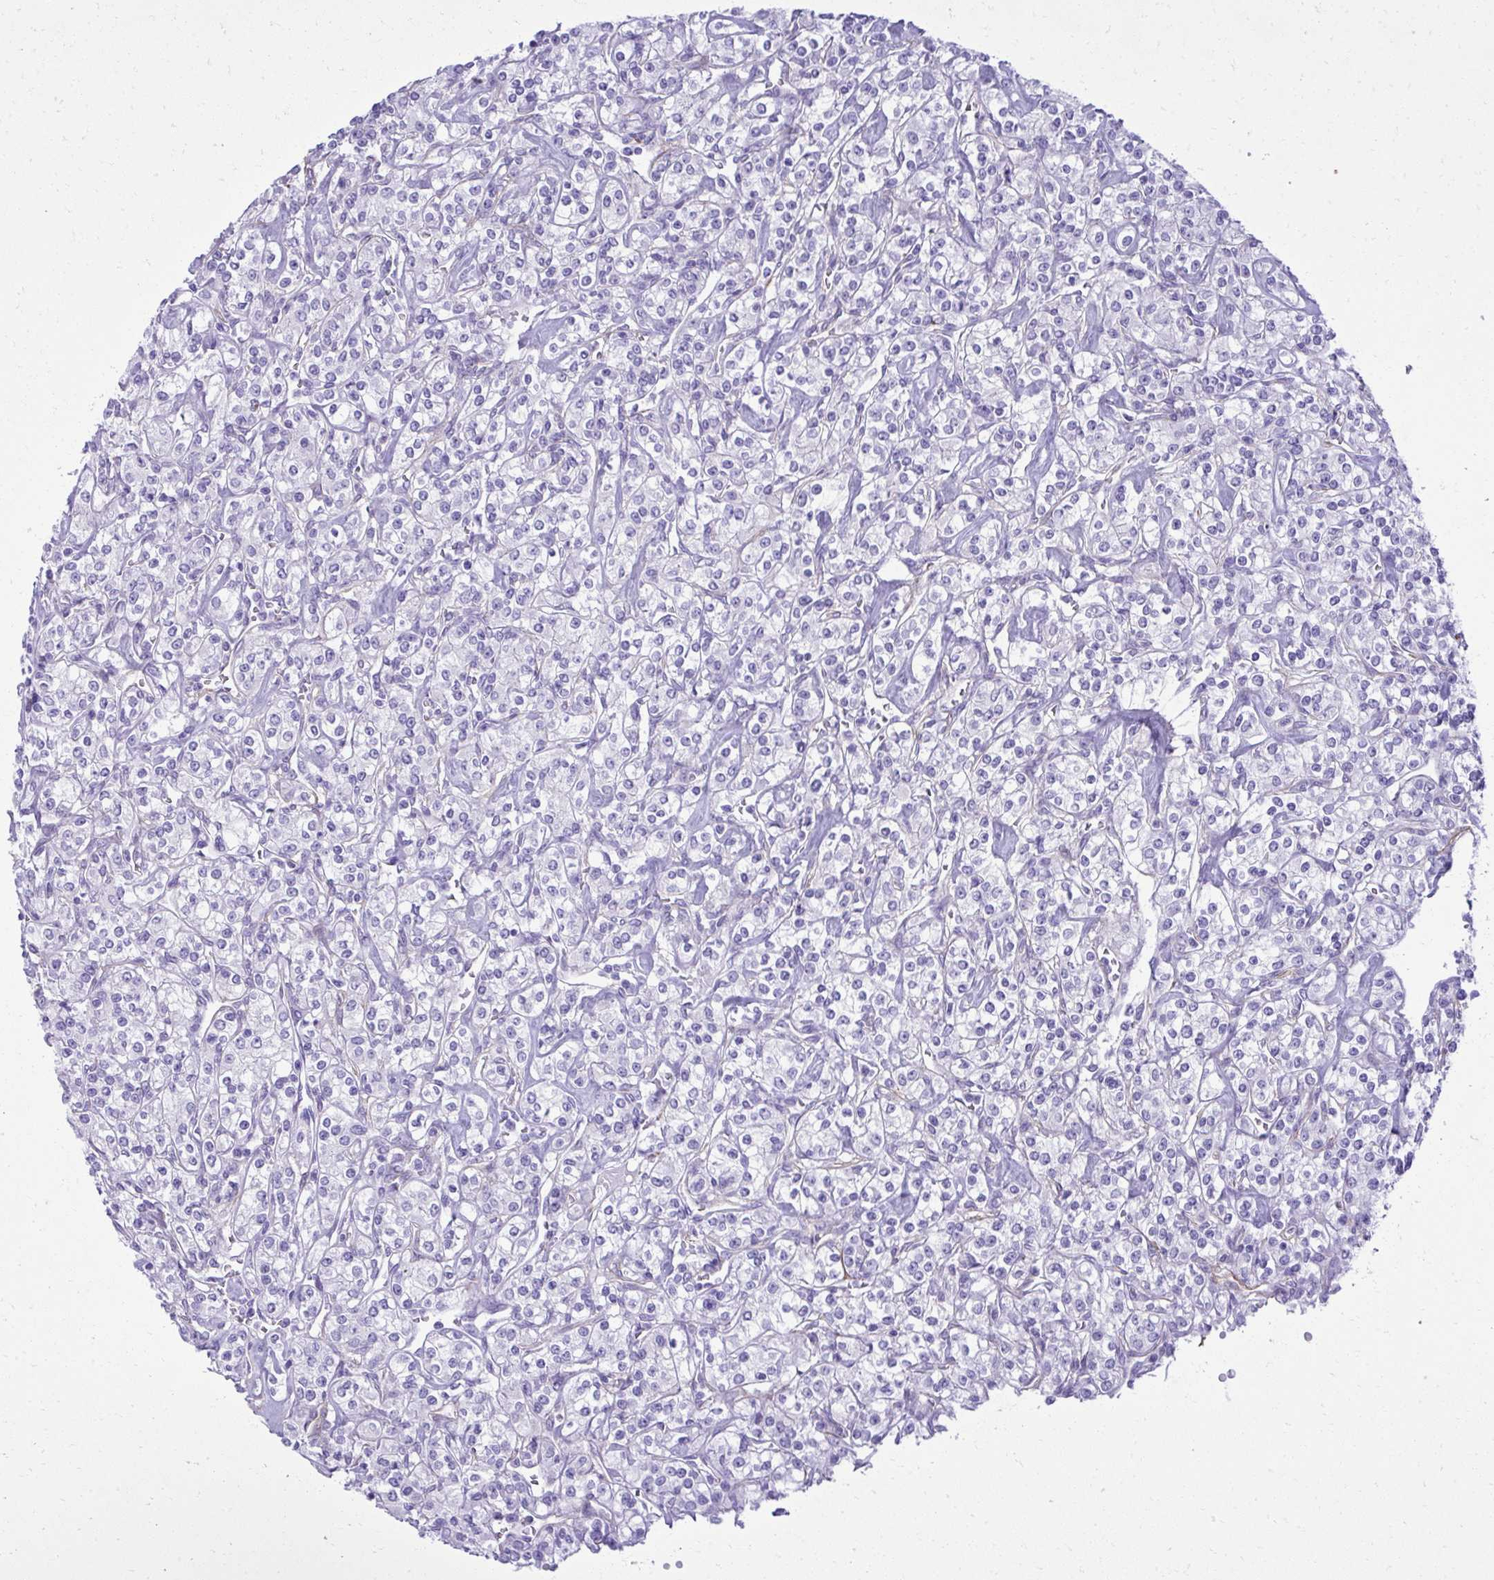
{"staining": {"intensity": "negative", "quantity": "none", "location": "none"}, "tissue": "renal cancer", "cell_type": "Tumor cells", "image_type": "cancer", "snomed": [{"axis": "morphology", "description": "Adenocarcinoma, NOS"}, {"axis": "topography", "description": "Kidney"}], "caption": "Immunohistochemical staining of adenocarcinoma (renal) demonstrates no significant expression in tumor cells. Brightfield microscopy of immunohistochemistry (IHC) stained with DAB (3,3'-diaminobenzidine) (brown) and hematoxylin (blue), captured at high magnification.", "gene": "PITPNM3", "patient": {"sex": "male", "age": 77}}